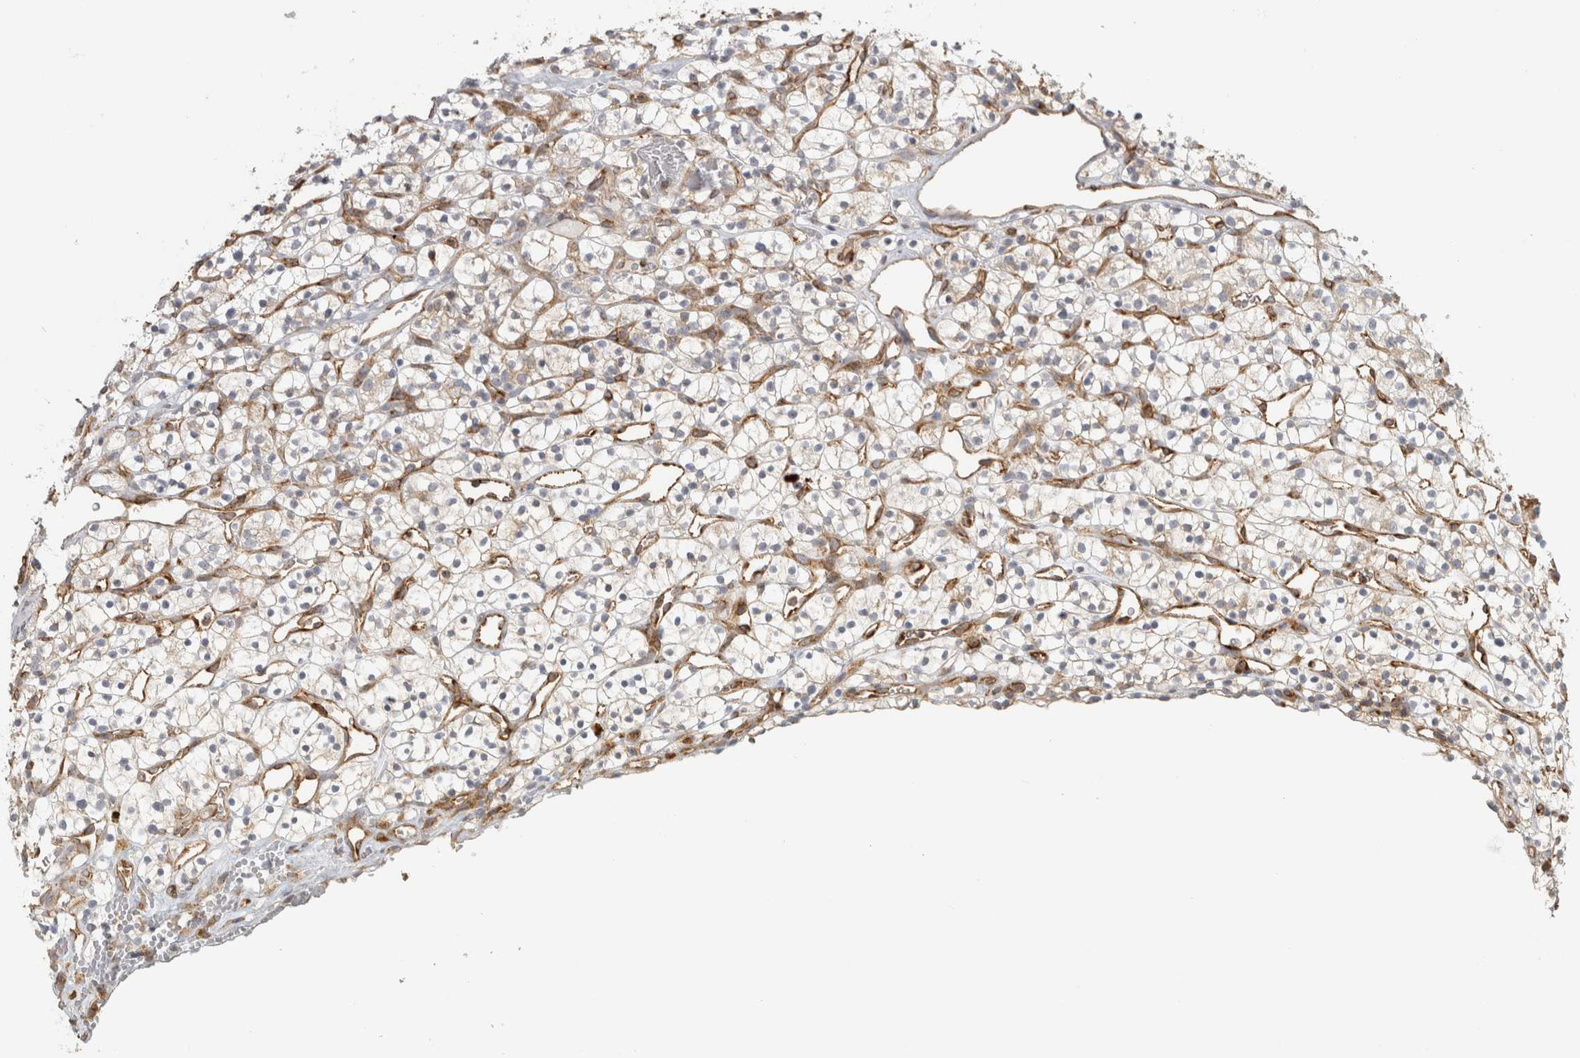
{"staining": {"intensity": "negative", "quantity": "none", "location": "none"}, "tissue": "renal cancer", "cell_type": "Tumor cells", "image_type": "cancer", "snomed": [{"axis": "morphology", "description": "Adenocarcinoma, NOS"}, {"axis": "topography", "description": "Kidney"}], "caption": "A micrograph of renal cancer stained for a protein shows no brown staining in tumor cells. The staining was performed using DAB (3,3'-diaminobenzidine) to visualize the protein expression in brown, while the nuclei were stained in blue with hematoxylin (Magnification: 20x).", "gene": "HLA-E", "patient": {"sex": "female", "age": 57}}